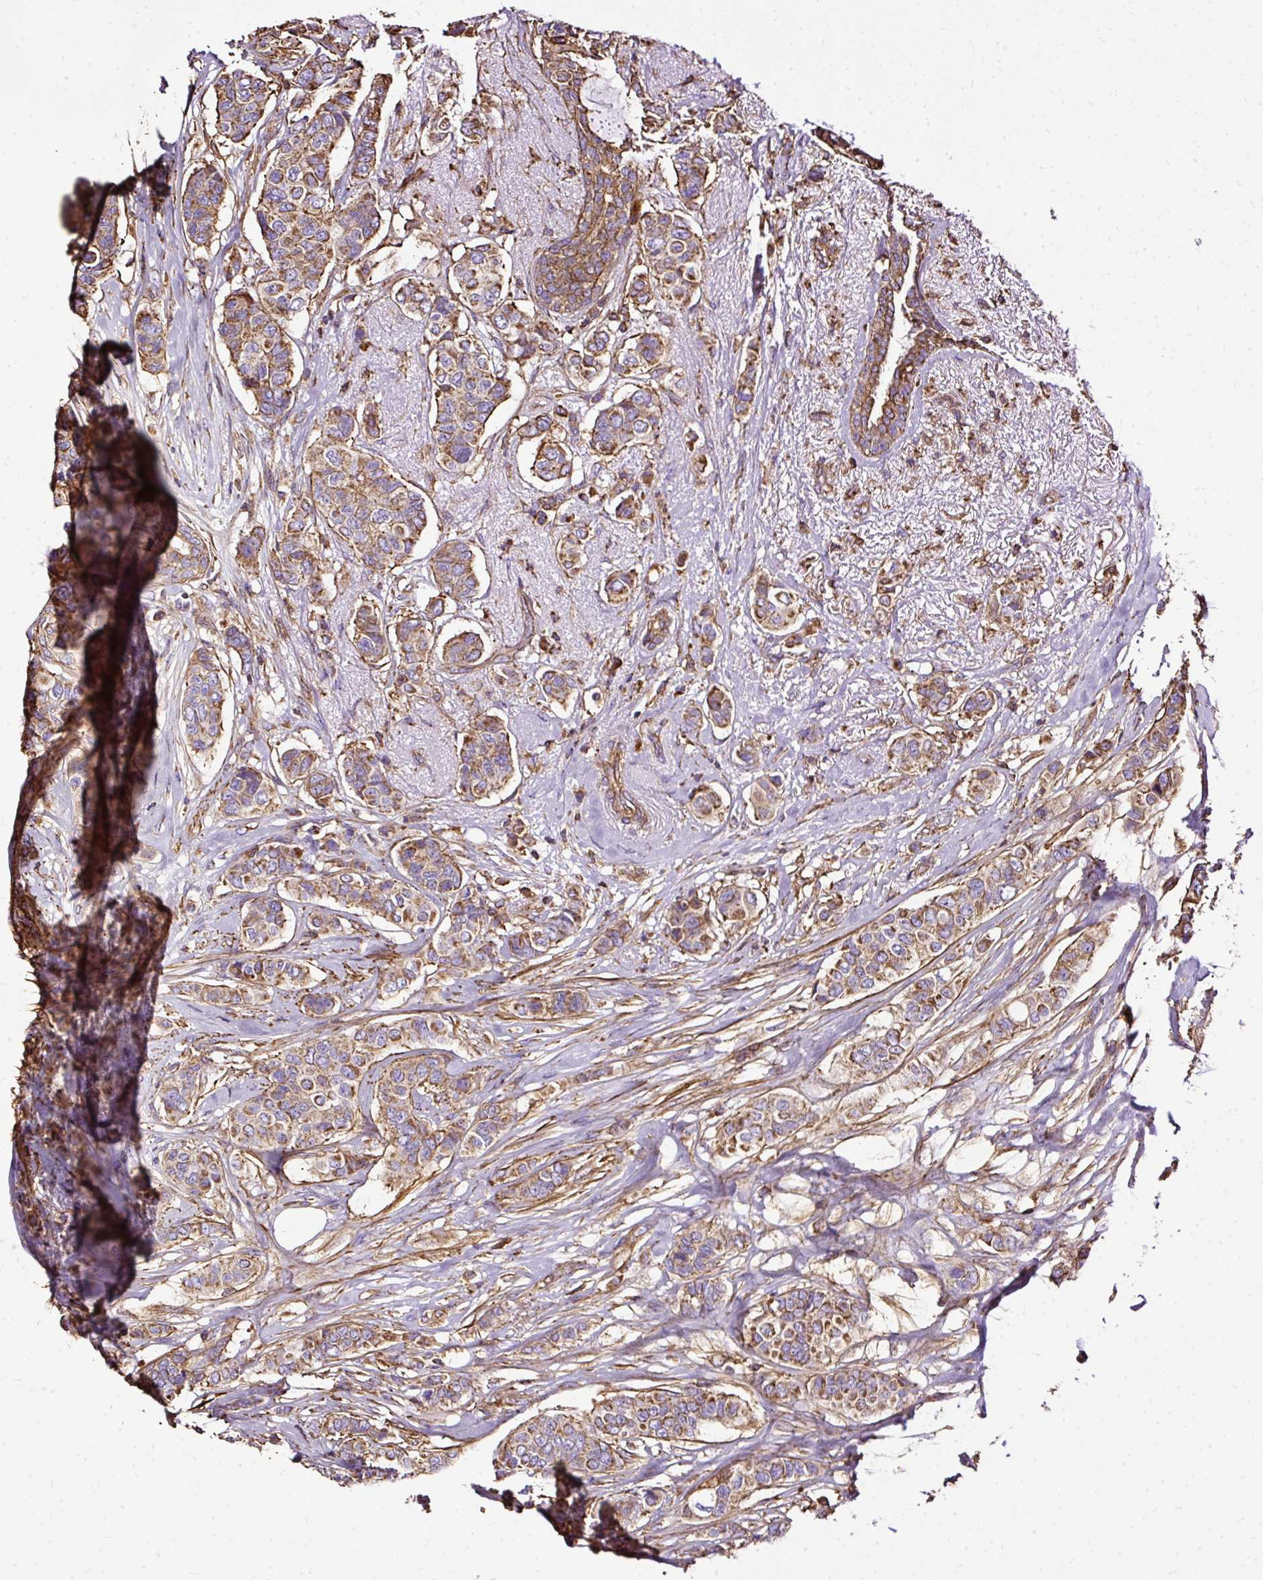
{"staining": {"intensity": "moderate", "quantity": ">75%", "location": "cytoplasmic/membranous"}, "tissue": "breast cancer", "cell_type": "Tumor cells", "image_type": "cancer", "snomed": [{"axis": "morphology", "description": "Lobular carcinoma"}, {"axis": "topography", "description": "Breast"}], "caption": "A micrograph of breast cancer (lobular carcinoma) stained for a protein reveals moderate cytoplasmic/membranous brown staining in tumor cells. Using DAB (brown) and hematoxylin (blue) stains, captured at high magnification using brightfield microscopy.", "gene": "KLHL11", "patient": {"sex": "female", "age": 51}}